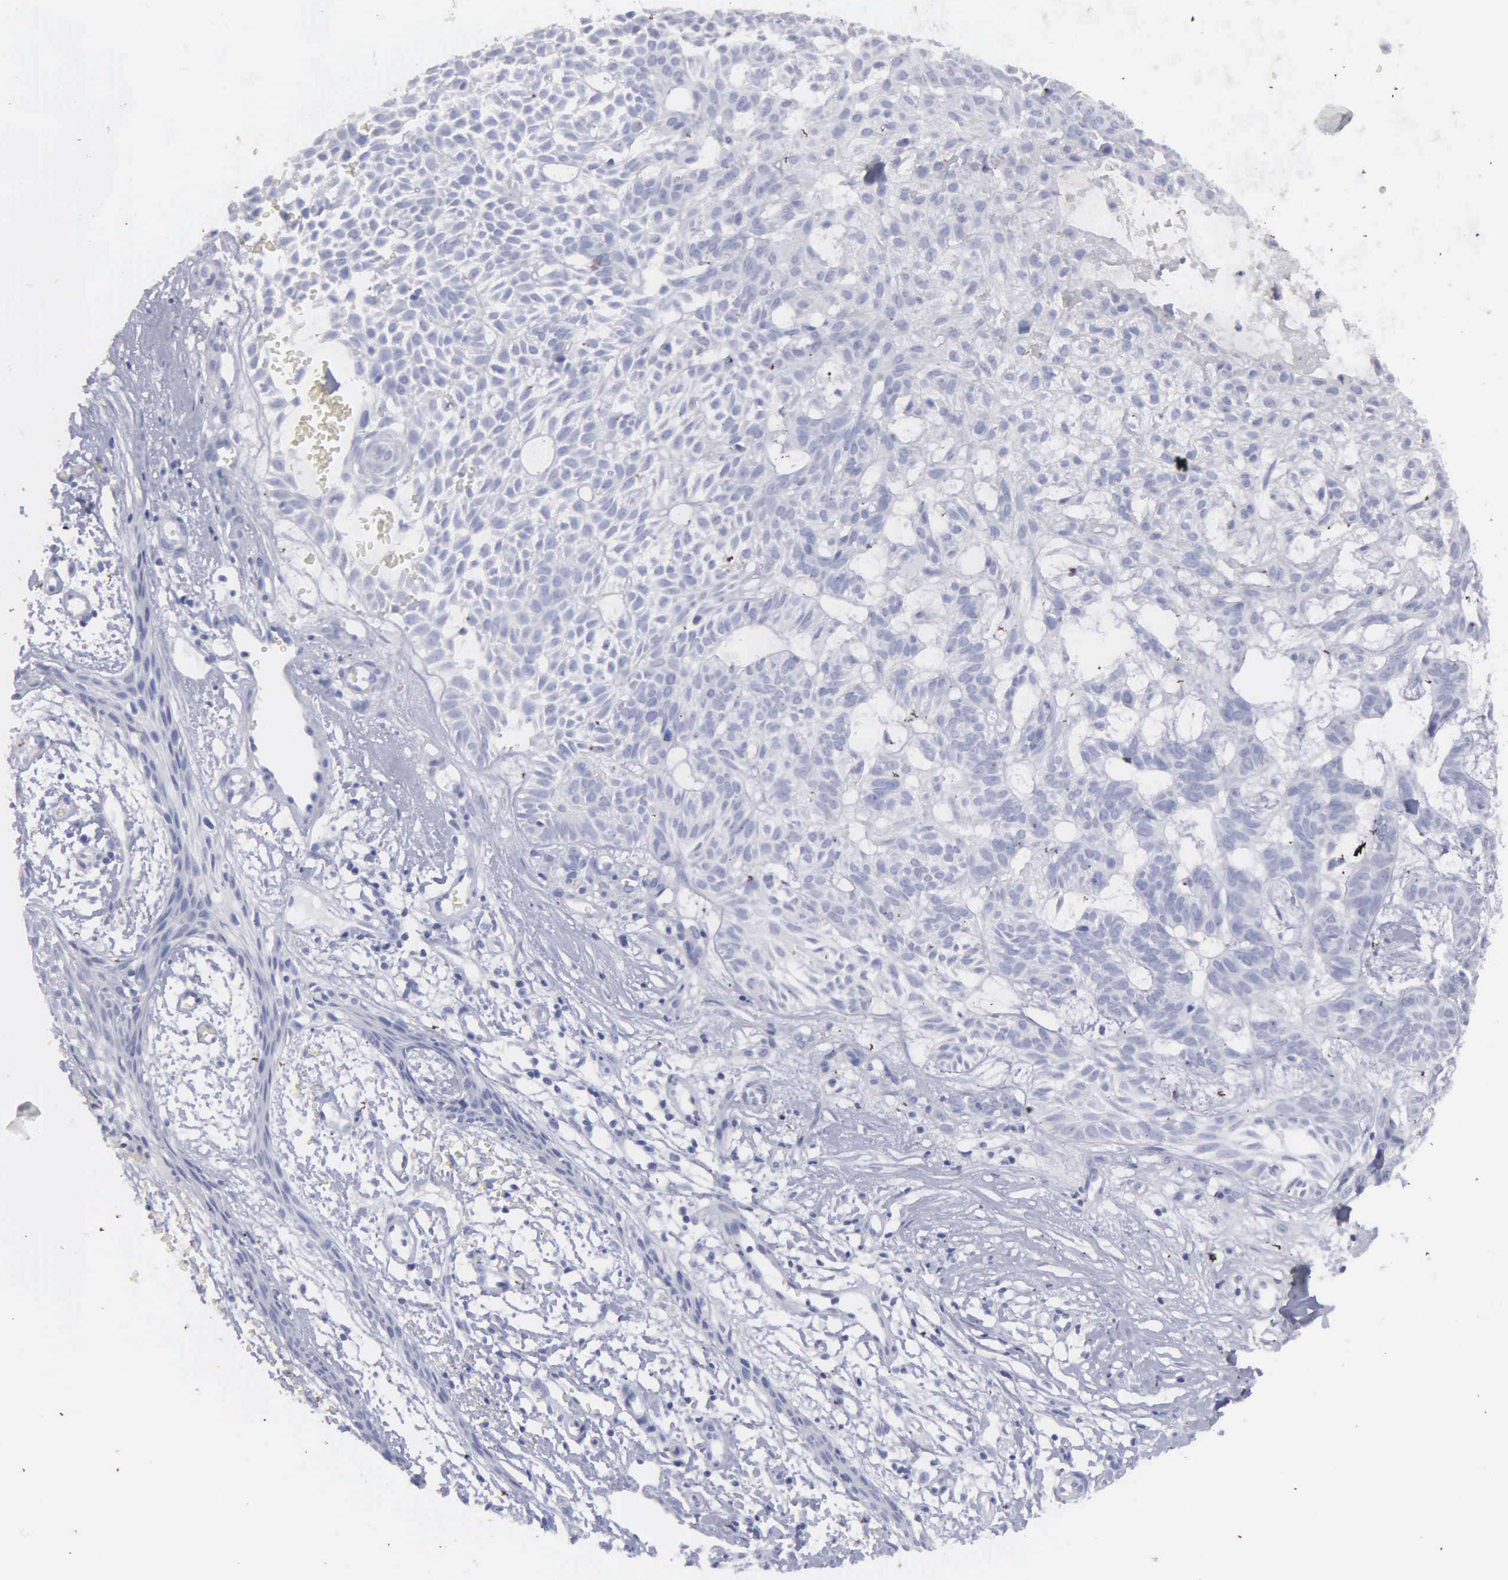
{"staining": {"intensity": "weak", "quantity": ">75%", "location": "nuclear"}, "tissue": "skin cancer", "cell_type": "Tumor cells", "image_type": "cancer", "snomed": [{"axis": "morphology", "description": "Basal cell carcinoma"}, {"axis": "topography", "description": "Skin"}], "caption": "Skin basal cell carcinoma stained with DAB immunohistochemistry displays low levels of weak nuclear staining in about >75% of tumor cells.", "gene": "KIAA0586", "patient": {"sex": "male", "age": 75}}